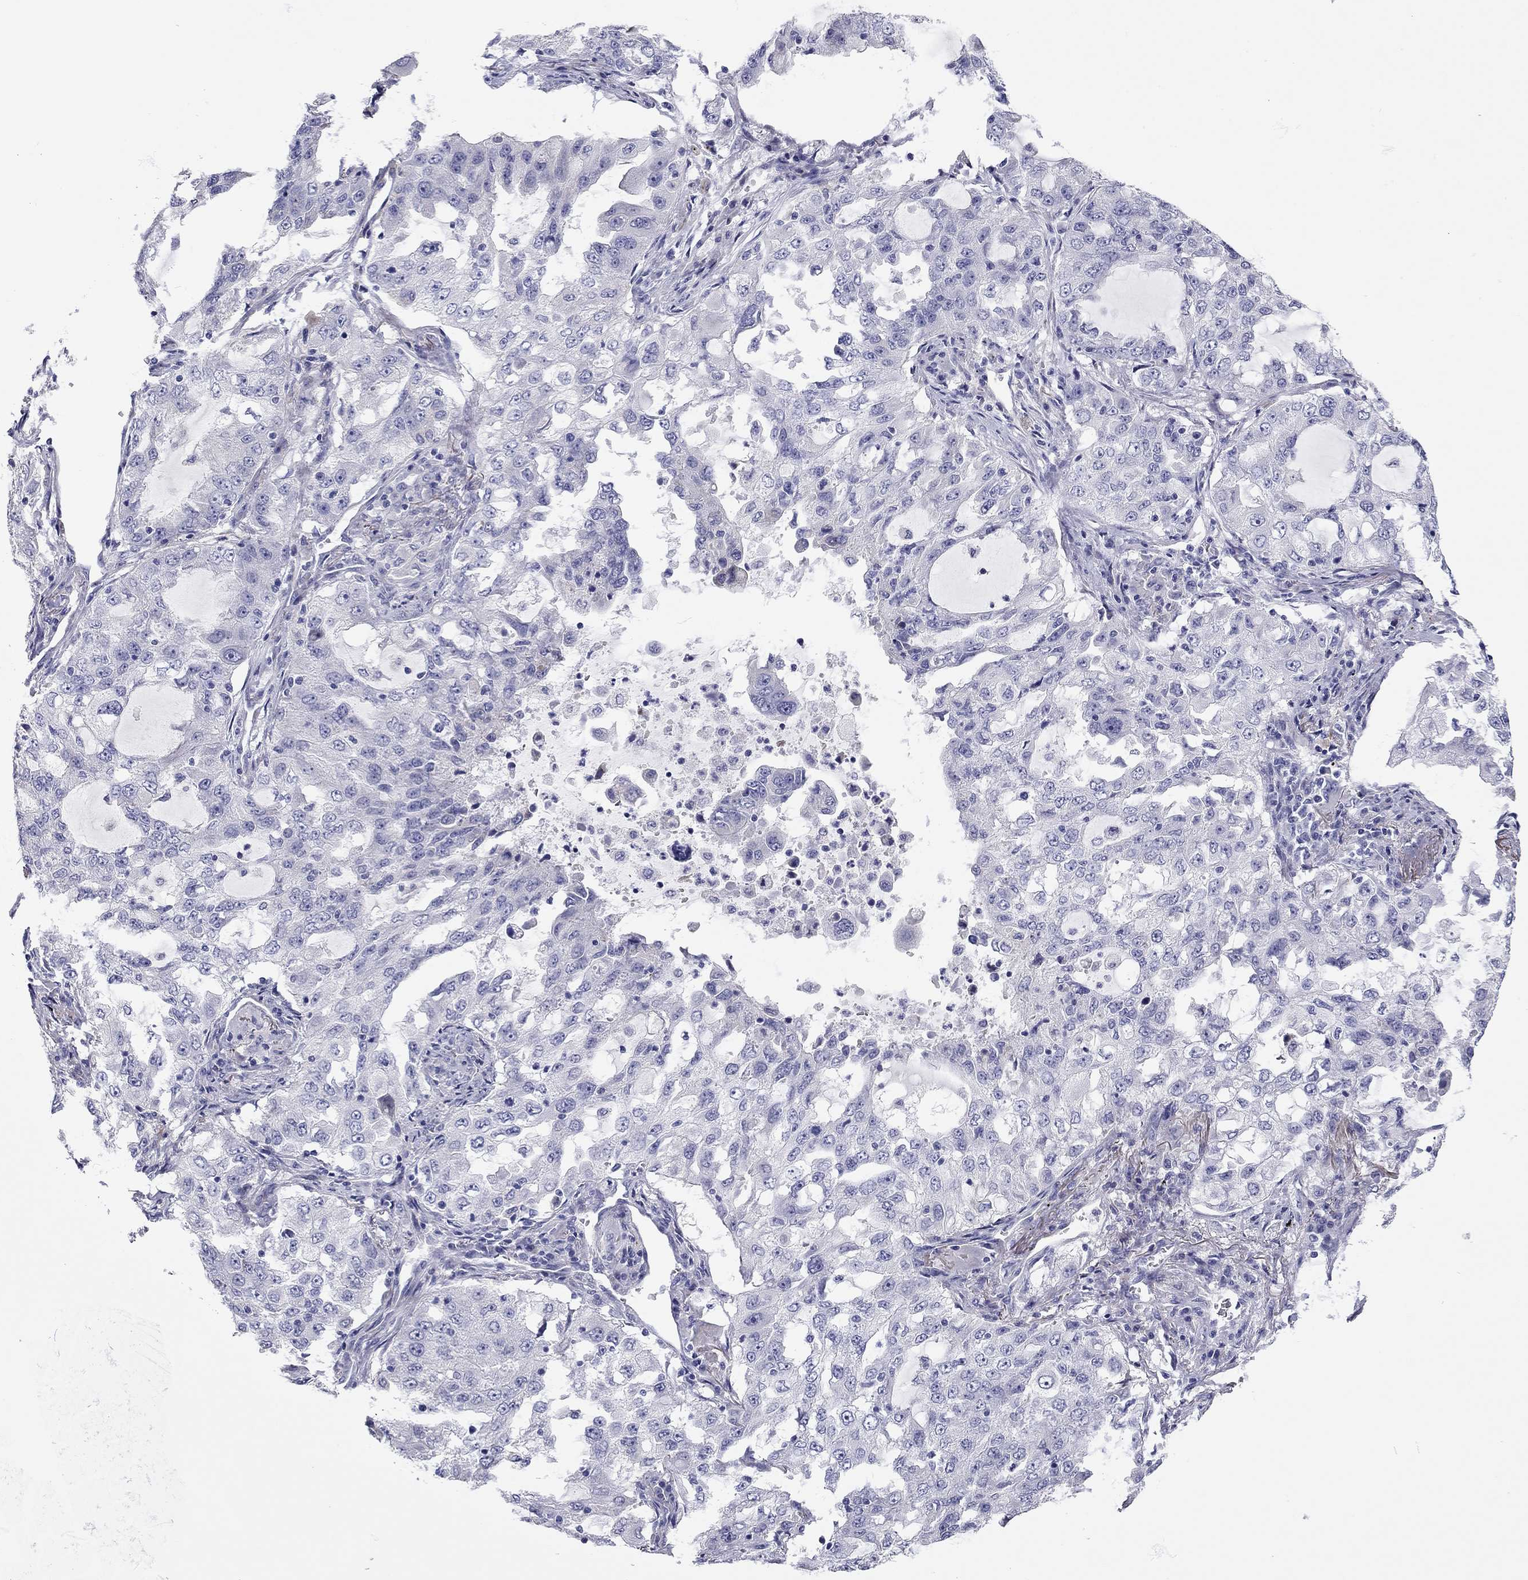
{"staining": {"intensity": "negative", "quantity": "none", "location": "none"}, "tissue": "lung cancer", "cell_type": "Tumor cells", "image_type": "cancer", "snomed": [{"axis": "morphology", "description": "Adenocarcinoma, NOS"}, {"axis": "topography", "description": "Lung"}], "caption": "Micrograph shows no protein positivity in tumor cells of lung cancer (adenocarcinoma) tissue.", "gene": "SCARB1", "patient": {"sex": "female", "age": 61}}